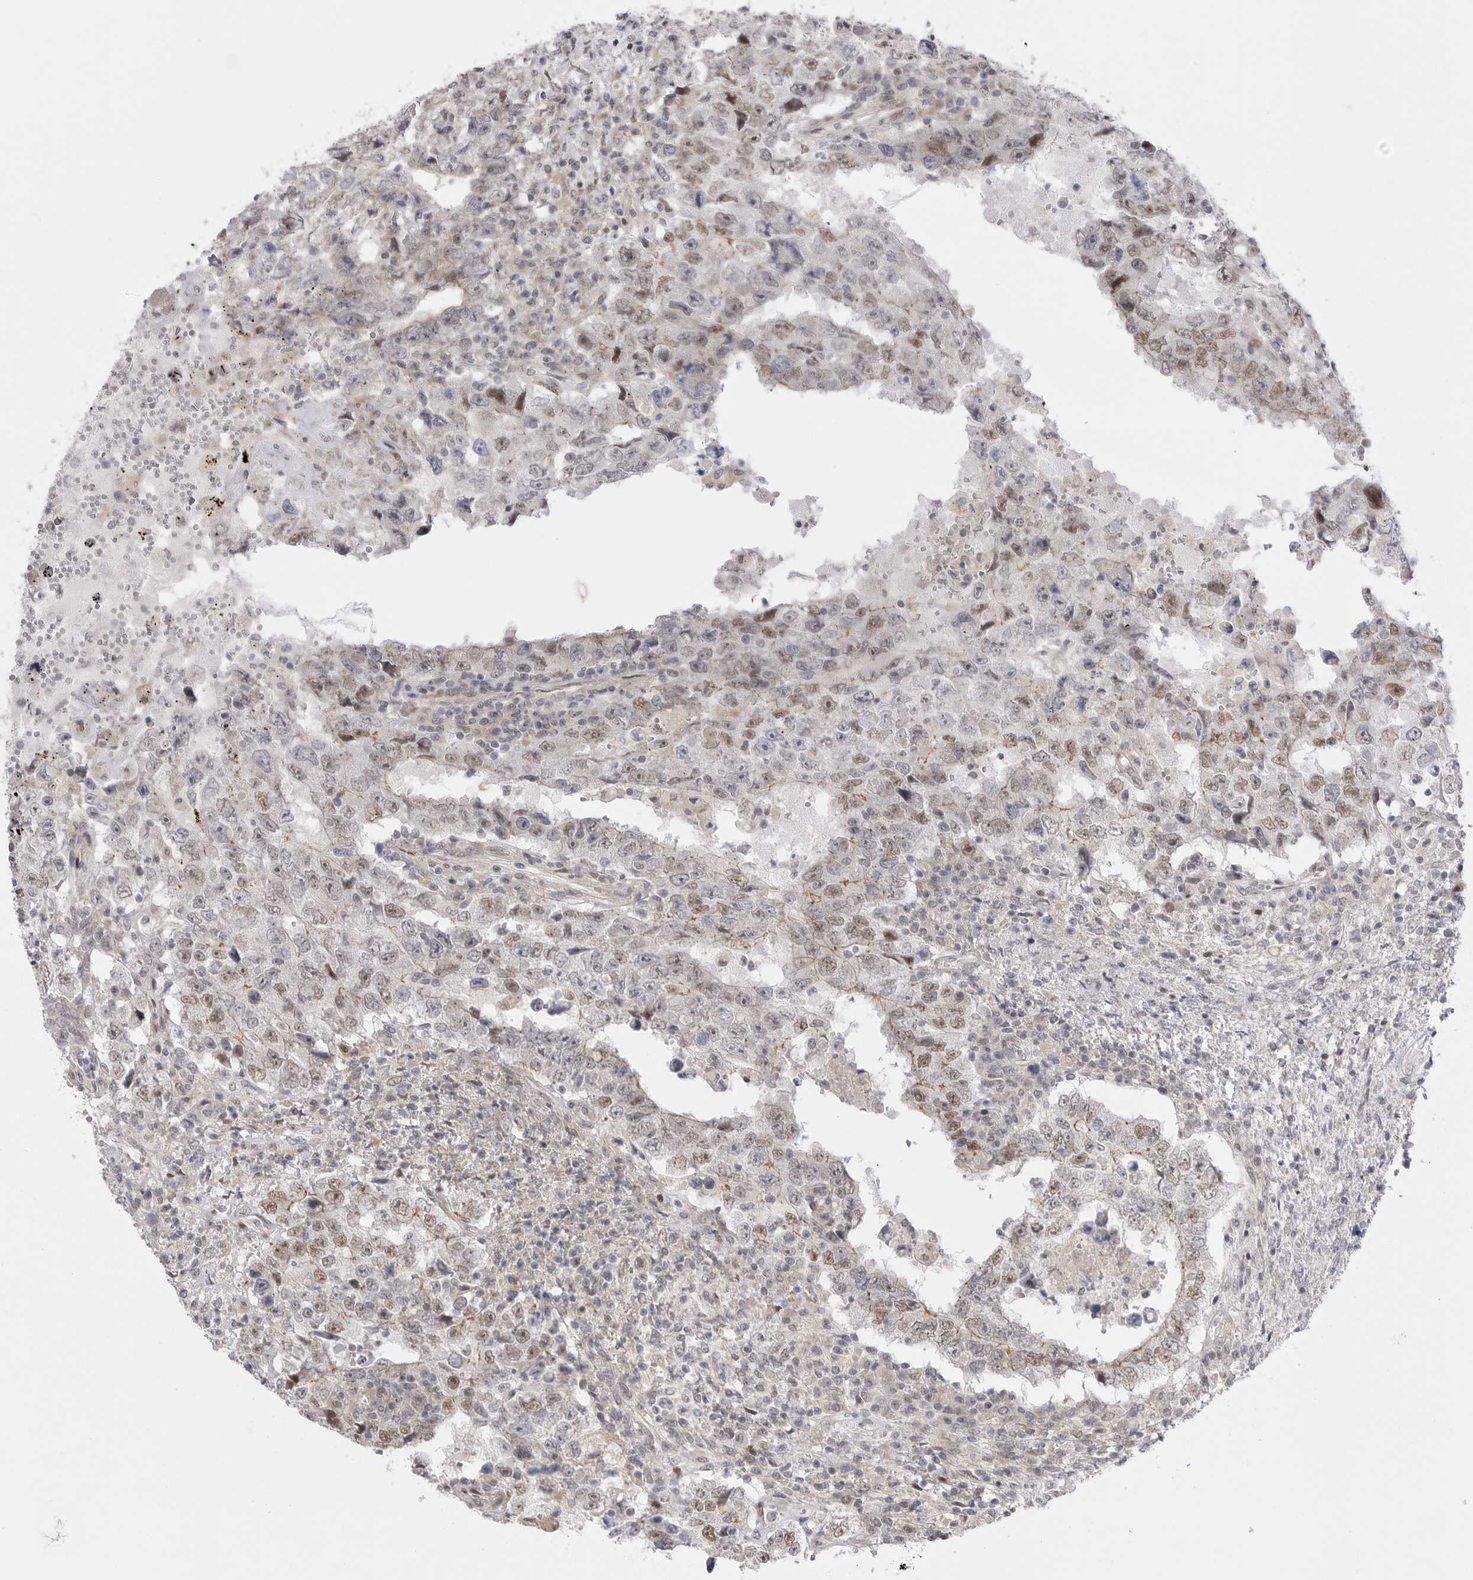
{"staining": {"intensity": "weak", "quantity": ">75%", "location": "nuclear"}, "tissue": "testis cancer", "cell_type": "Tumor cells", "image_type": "cancer", "snomed": [{"axis": "morphology", "description": "Carcinoma, Embryonal, NOS"}, {"axis": "topography", "description": "Testis"}], "caption": "Immunohistochemical staining of testis embryonal carcinoma displays weak nuclear protein staining in about >75% of tumor cells. Immunohistochemistry stains the protein of interest in brown and the nuclei are stained blue.", "gene": "GGT6", "patient": {"sex": "male", "age": 26}}